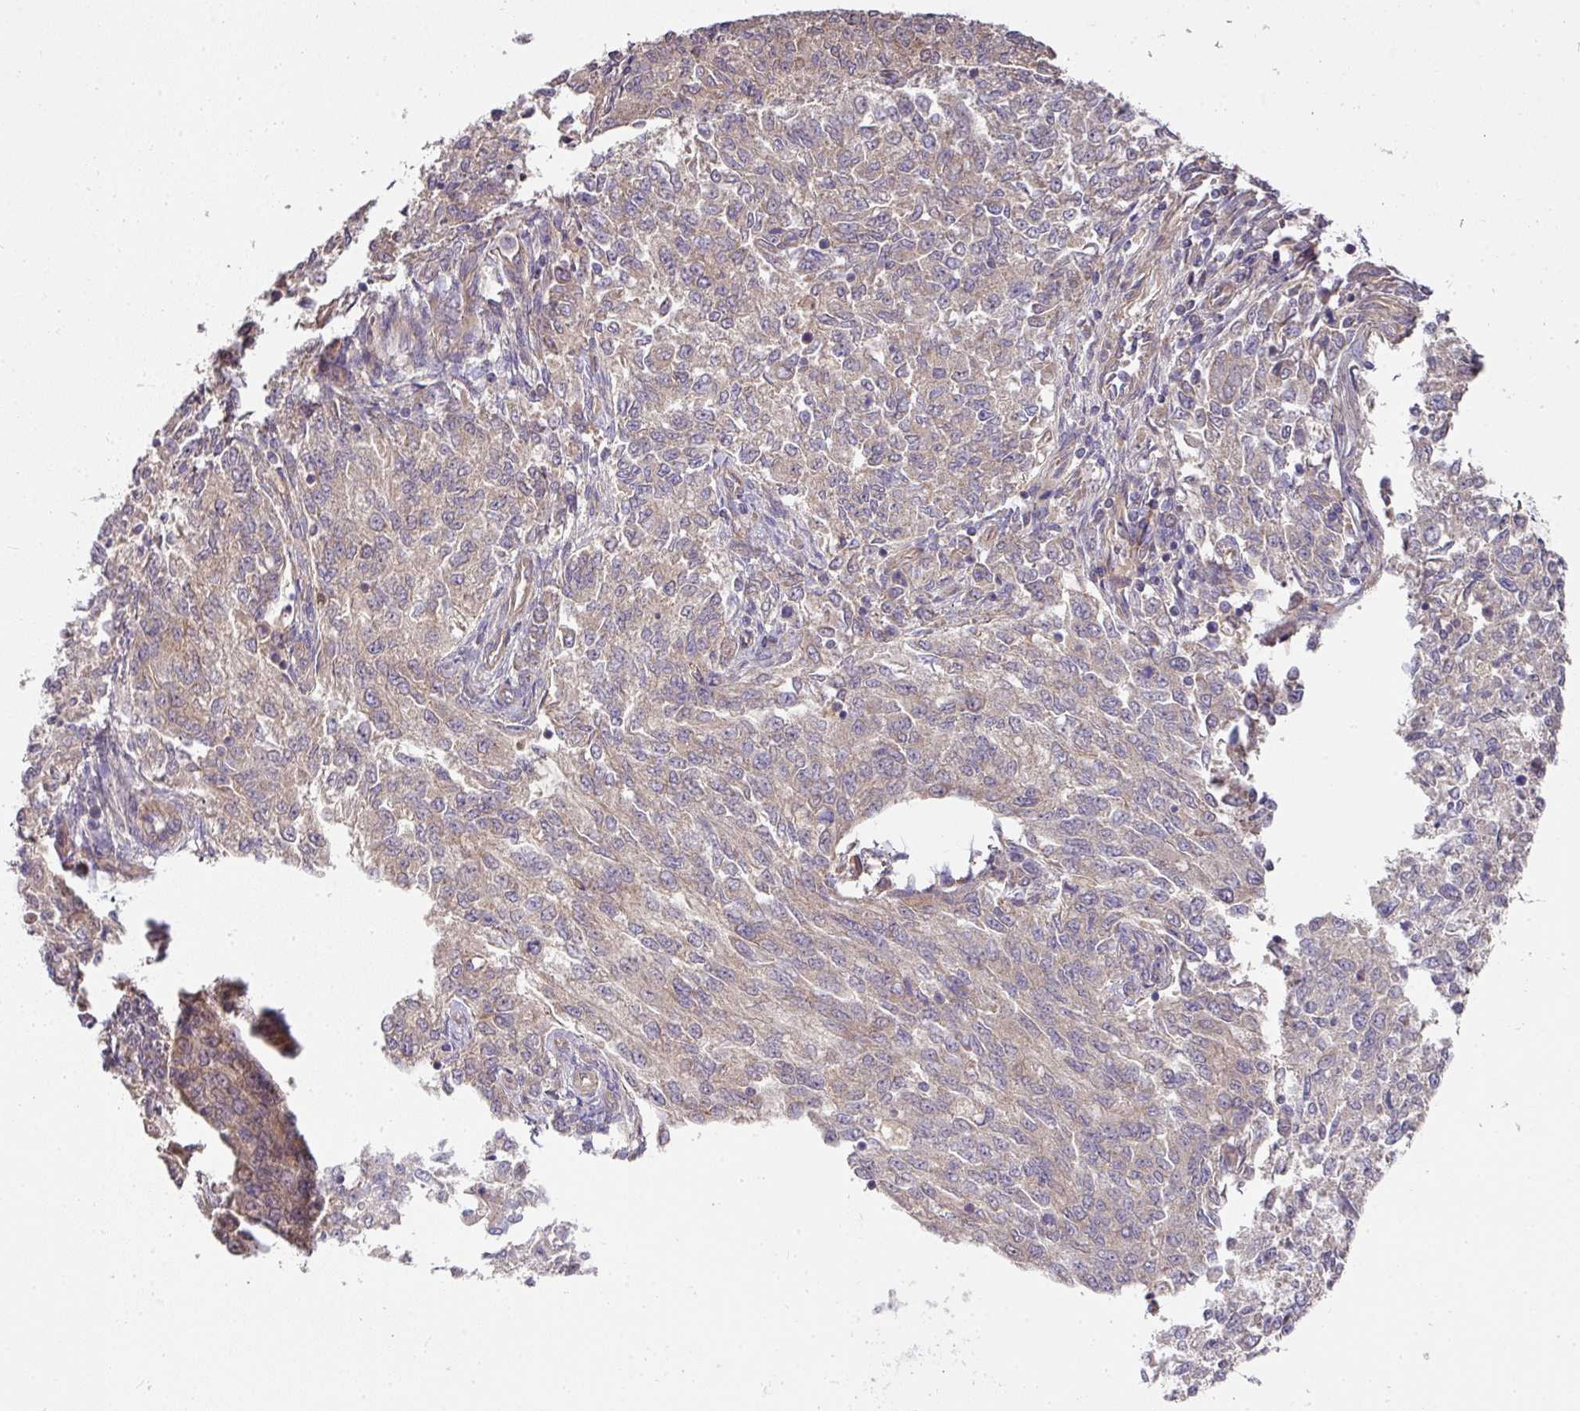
{"staining": {"intensity": "weak", "quantity": "<25%", "location": "cytoplasmic/membranous"}, "tissue": "endometrial cancer", "cell_type": "Tumor cells", "image_type": "cancer", "snomed": [{"axis": "morphology", "description": "Adenocarcinoma, NOS"}, {"axis": "topography", "description": "Endometrium"}], "caption": "IHC of endometrial cancer (adenocarcinoma) exhibits no expression in tumor cells.", "gene": "STK35", "patient": {"sex": "female", "age": 50}}